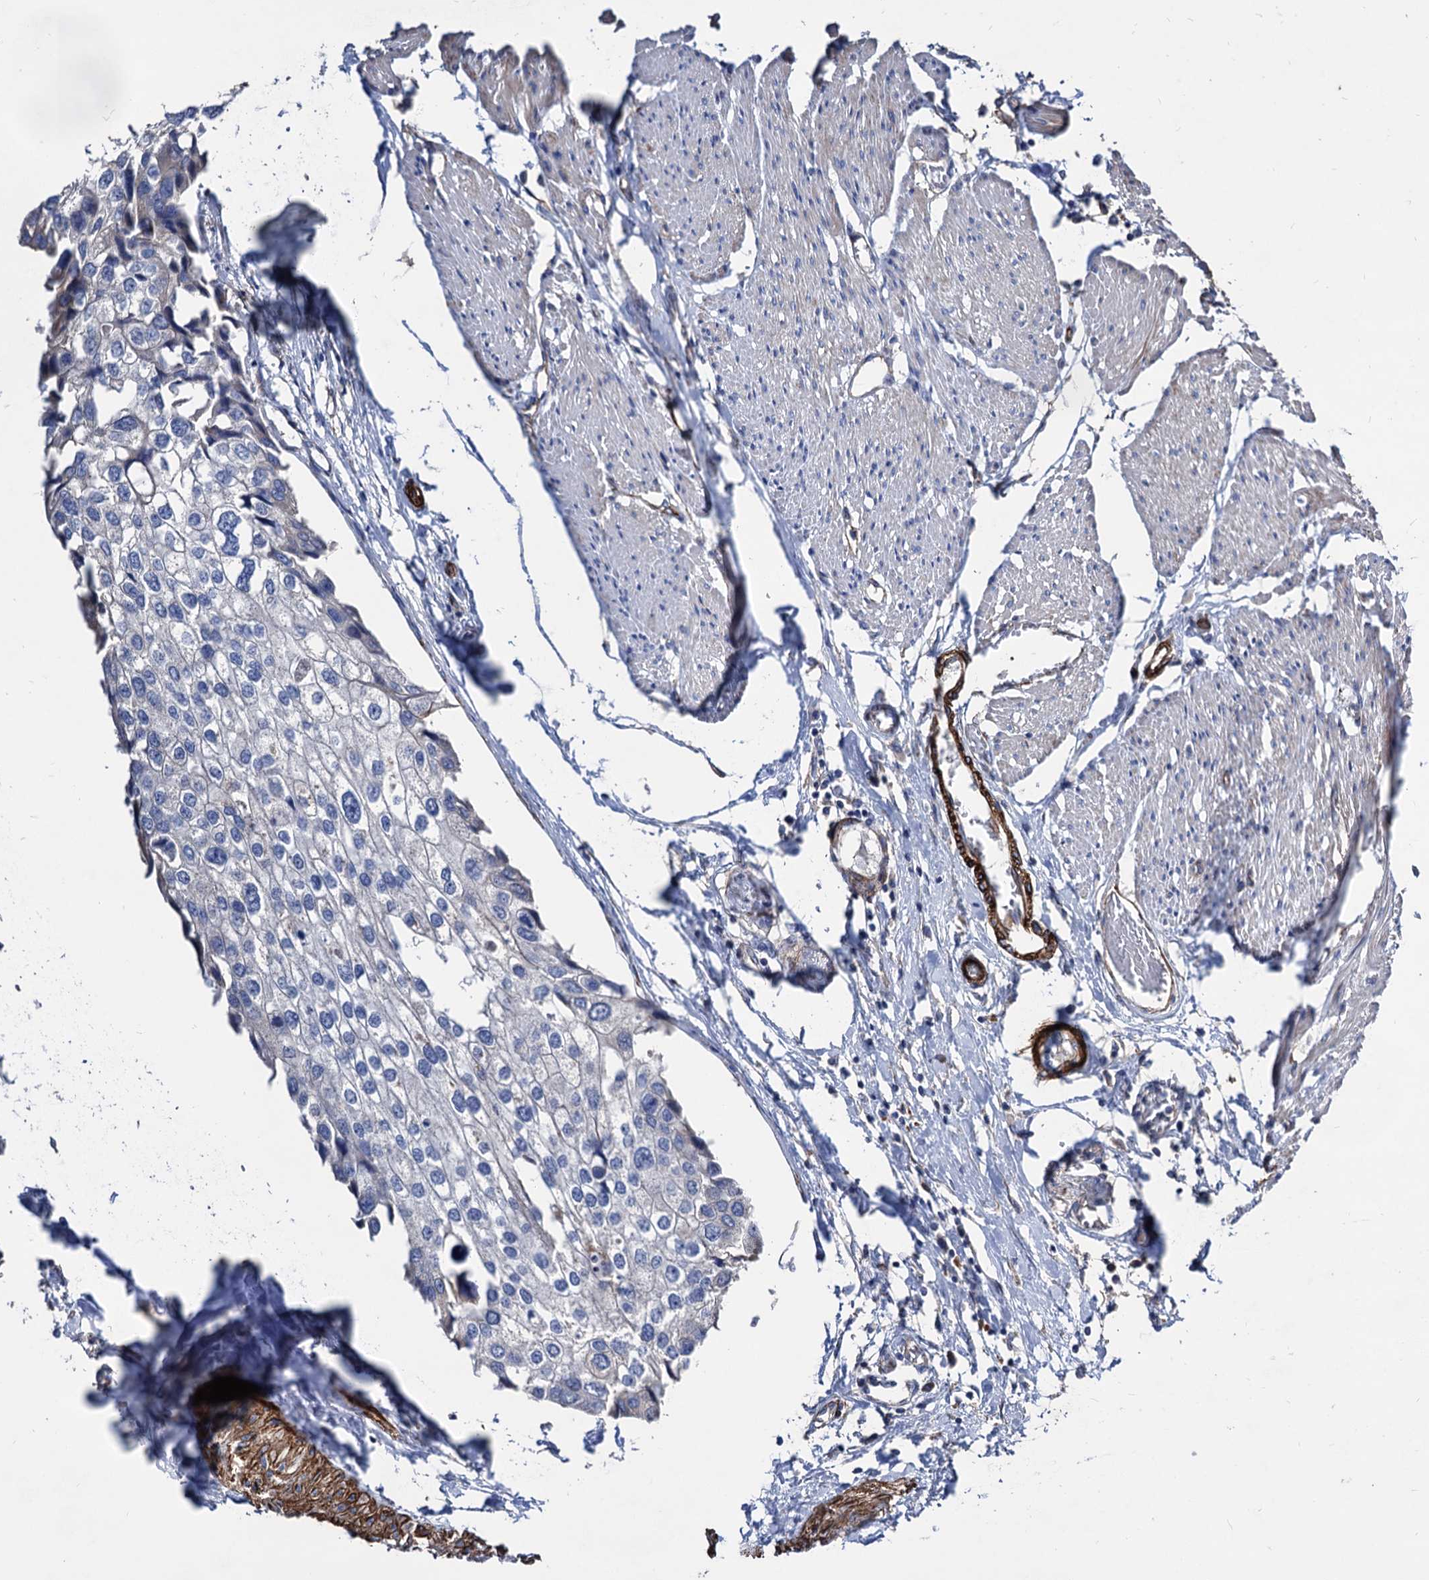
{"staining": {"intensity": "negative", "quantity": "none", "location": "none"}, "tissue": "urothelial cancer", "cell_type": "Tumor cells", "image_type": "cancer", "snomed": [{"axis": "morphology", "description": "Urothelial carcinoma, High grade"}, {"axis": "topography", "description": "Urinary bladder"}], "caption": "The histopathology image reveals no significant positivity in tumor cells of urothelial cancer. The staining was performed using DAB (3,3'-diaminobenzidine) to visualize the protein expression in brown, while the nuclei were stained in blue with hematoxylin (Magnification: 20x).", "gene": "WDR11", "patient": {"sex": "male", "age": 64}}